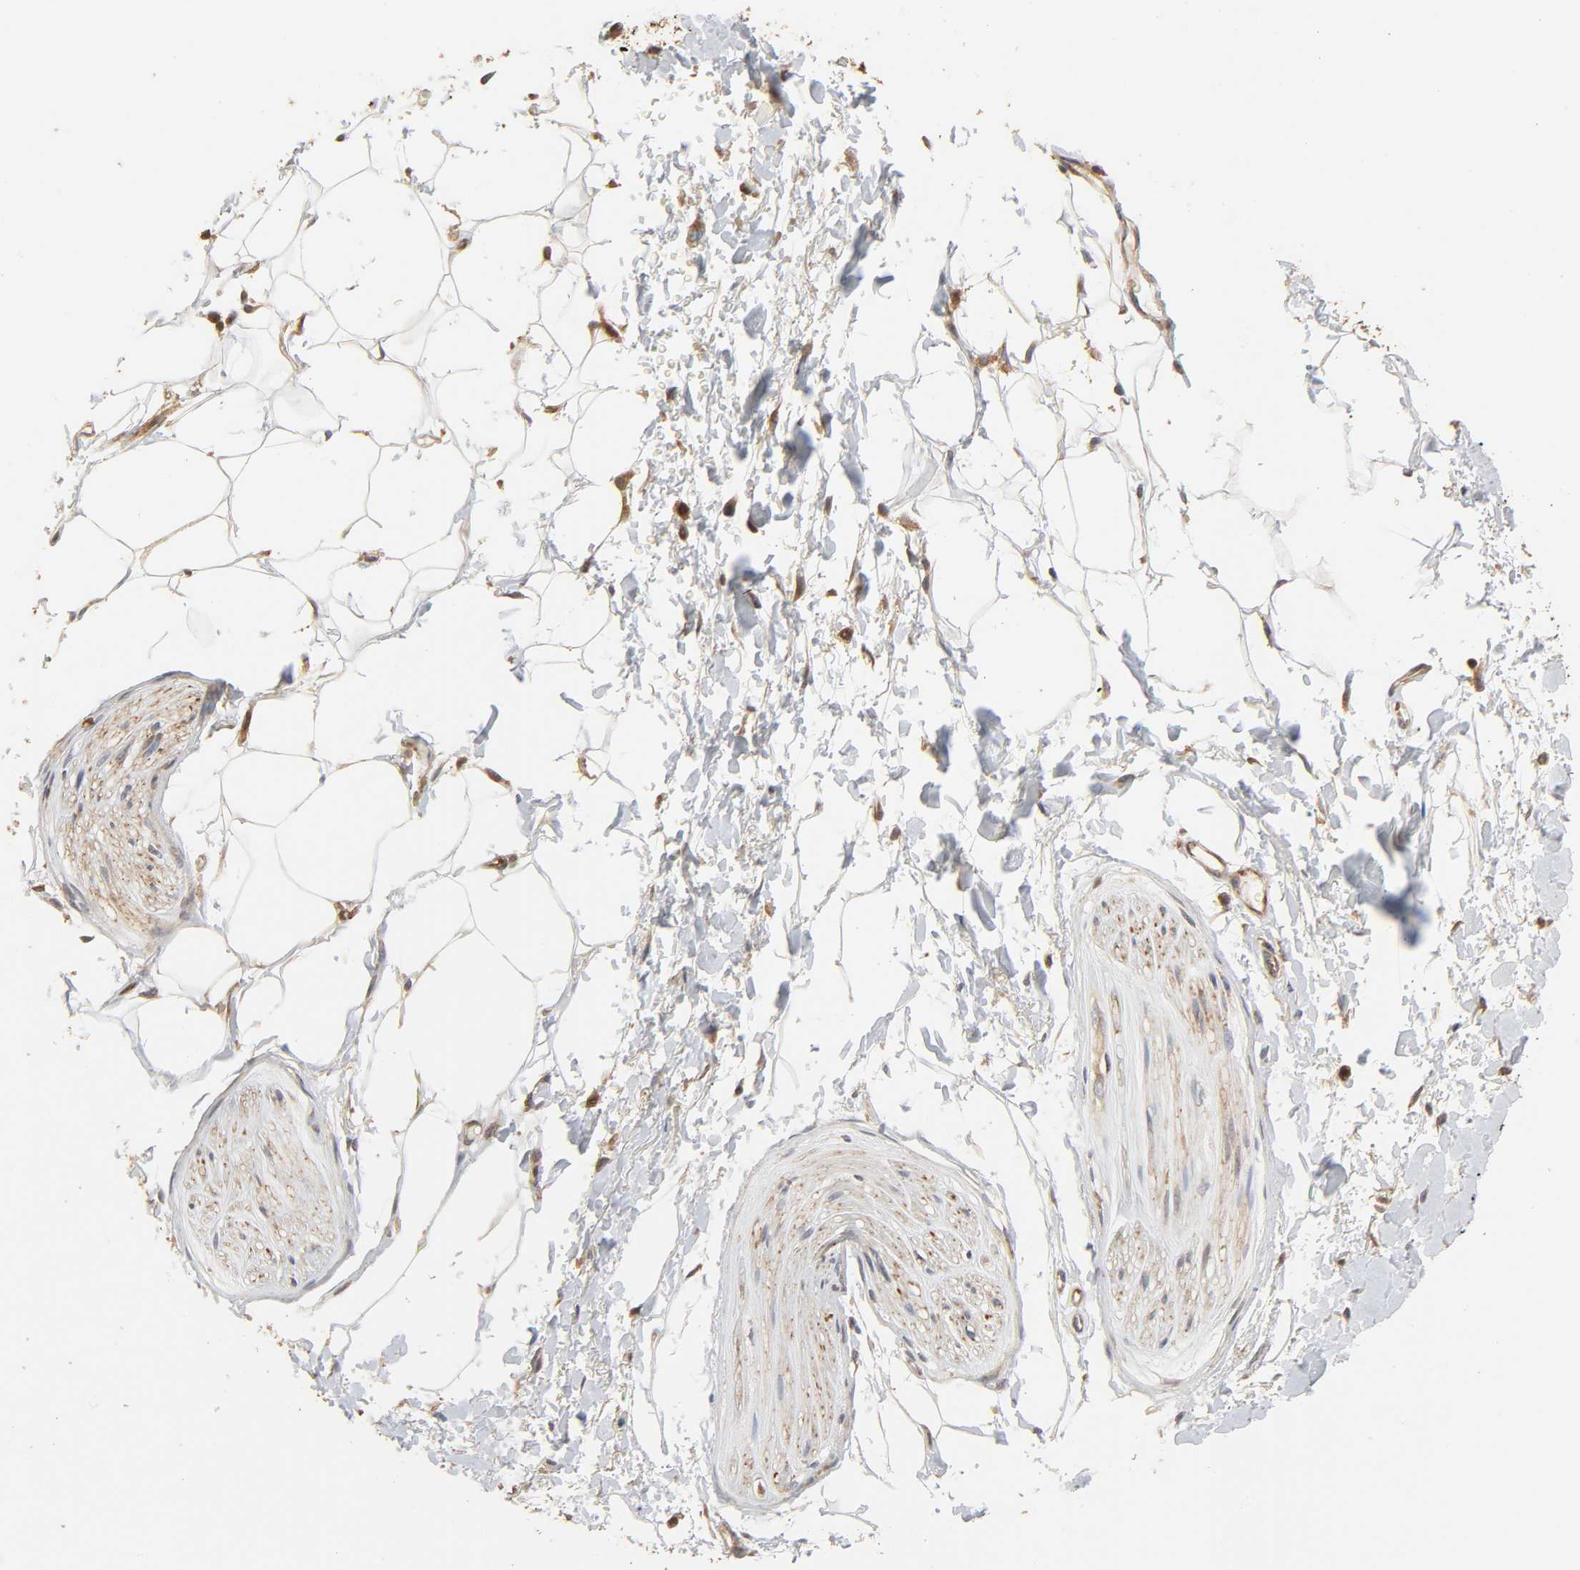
{"staining": {"intensity": "negative", "quantity": "none", "location": "none"}, "tissue": "adipose tissue", "cell_type": "Adipocytes", "image_type": "normal", "snomed": [{"axis": "morphology", "description": "Normal tissue, NOS"}, {"axis": "topography", "description": "Soft tissue"}, {"axis": "topography", "description": "Peripheral nerve tissue"}], "caption": "Adipose tissue was stained to show a protein in brown. There is no significant staining in adipocytes. (Stains: DAB (3,3'-diaminobenzidine) immunohistochemistry (IHC) with hematoxylin counter stain, Microscopy: brightfield microscopy at high magnification).", "gene": "NEMF", "patient": {"sex": "female", "age": 71}}